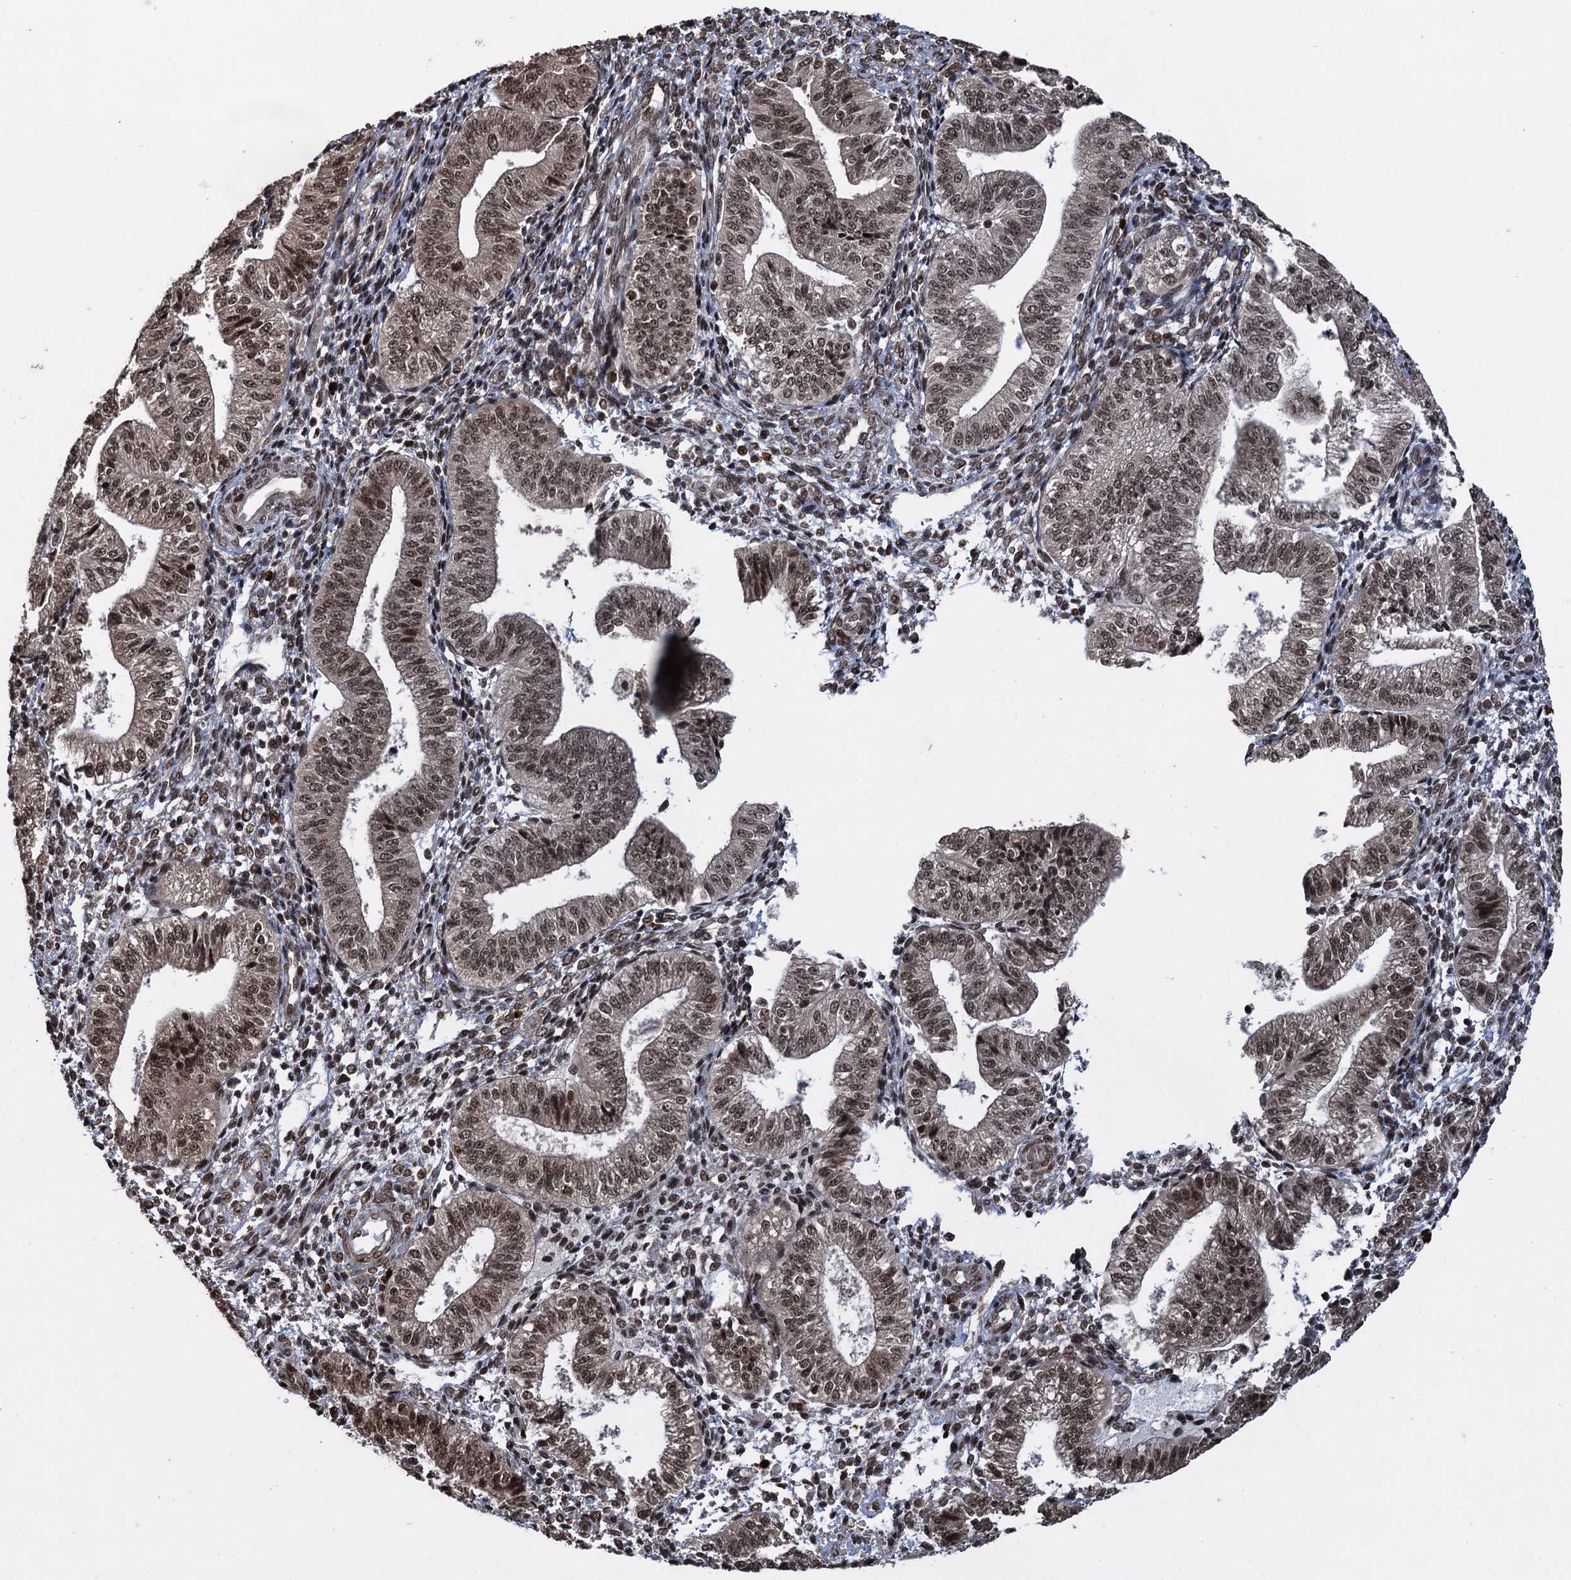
{"staining": {"intensity": "moderate", "quantity": ">75%", "location": "nuclear"}, "tissue": "endometrium", "cell_type": "Cells in endometrial stroma", "image_type": "normal", "snomed": [{"axis": "morphology", "description": "Normal tissue, NOS"}, {"axis": "topography", "description": "Endometrium"}], "caption": "DAB (3,3'-diaminobenzidine) immunohistochemical staining of benign endometrium shows moderate nuclear protein positivity in approximately >75% of cells in endometrial stroma.", "gene": "ZNF169", "patient": {"sex": "female", "age": 34}}